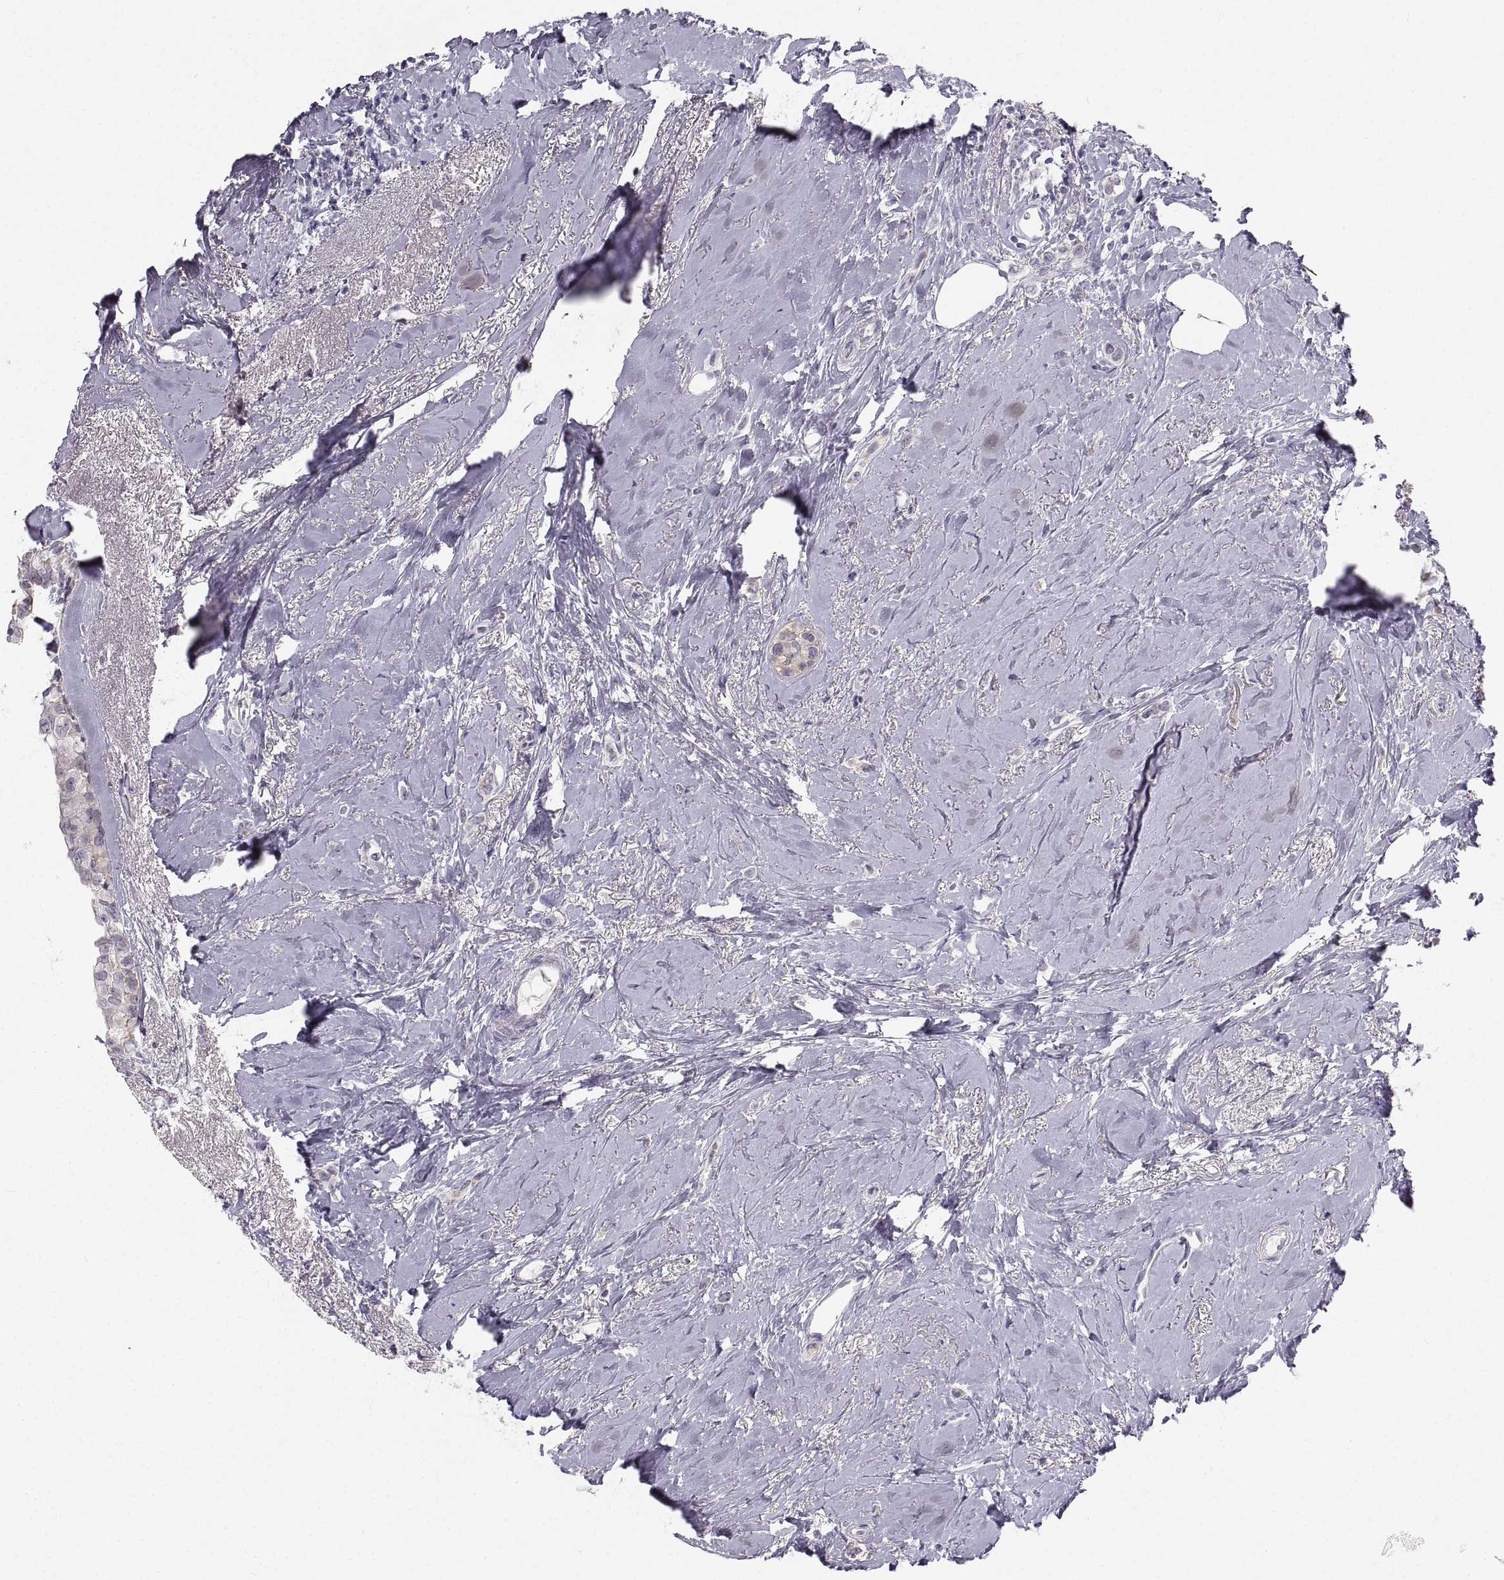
{"staining": {"intensity": "negative", "quantity": "none", "location": "none"}, "tissue": "breast cancer", "cell_type": "Tumor cells", "image_type": "cancer", "snomed": [{"axis": "morphology", "description": "Lobular carcinoma"}, {"axis": "topography", "description": "Breast"}], "caption": "An immunohistochemistry (IHC) photomicrograph of lobular carcinoma (breast) is shown. There is no staining in tumor cells of lobular carcinoma (breast).", "gene": "ZNF185", "patient": {"sex": "female", "age": 66}}